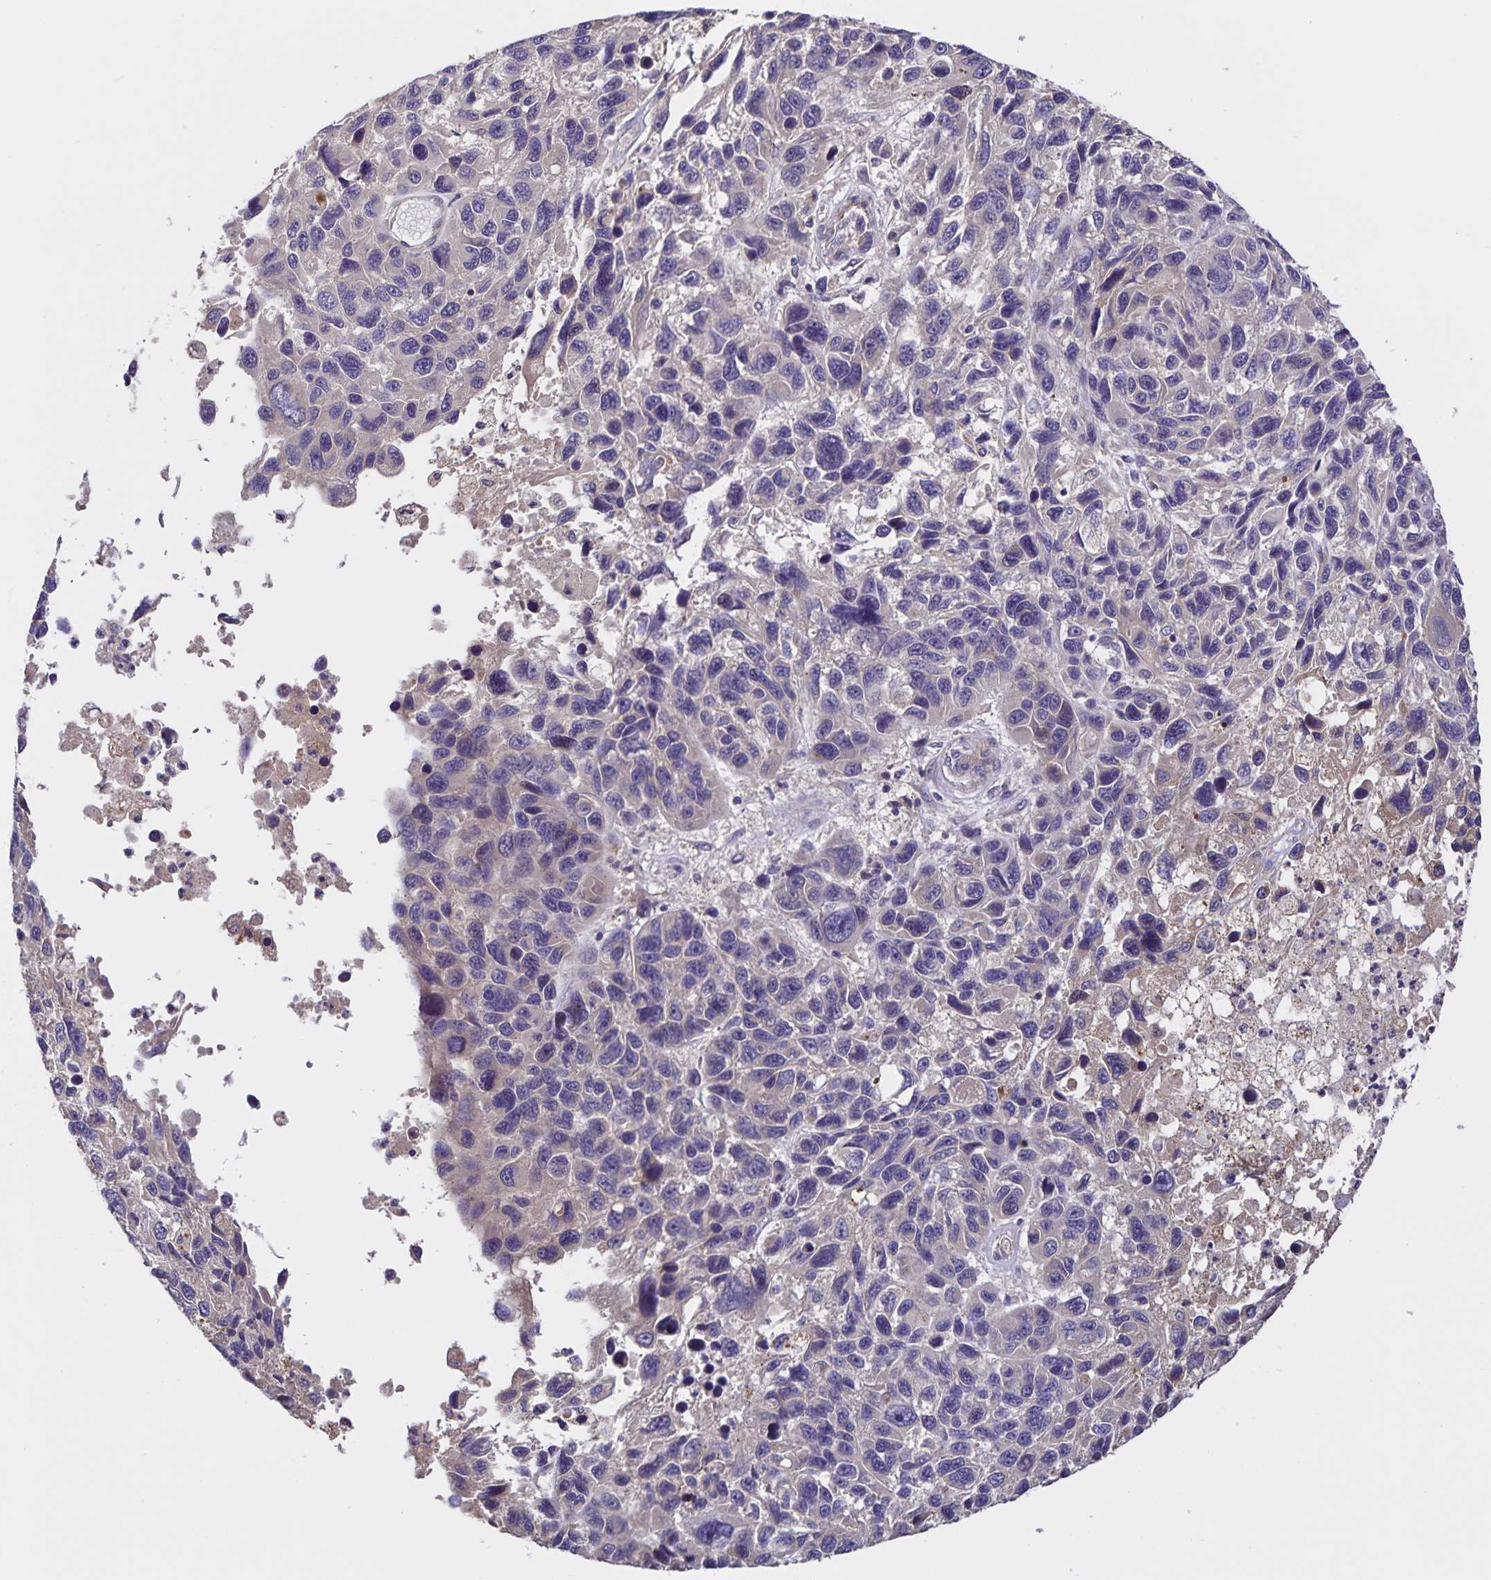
{"staining": {"intensity": "negative", "quantity": "none", "location": "none"}, "tissue": "melanoma", "cell_type": "Tumor cells", "image_type": "cancer", "snomed": [{"axis": "morphology", "description": "Malignant melanoma, NOS"}, {"axis": "topography", "description": "Skin"}], "caption": "There is no significant staining in tumor cells of malignant melanoma.", "gene": "FBXL16", "patient": {"sex": "male", "age": 53}}